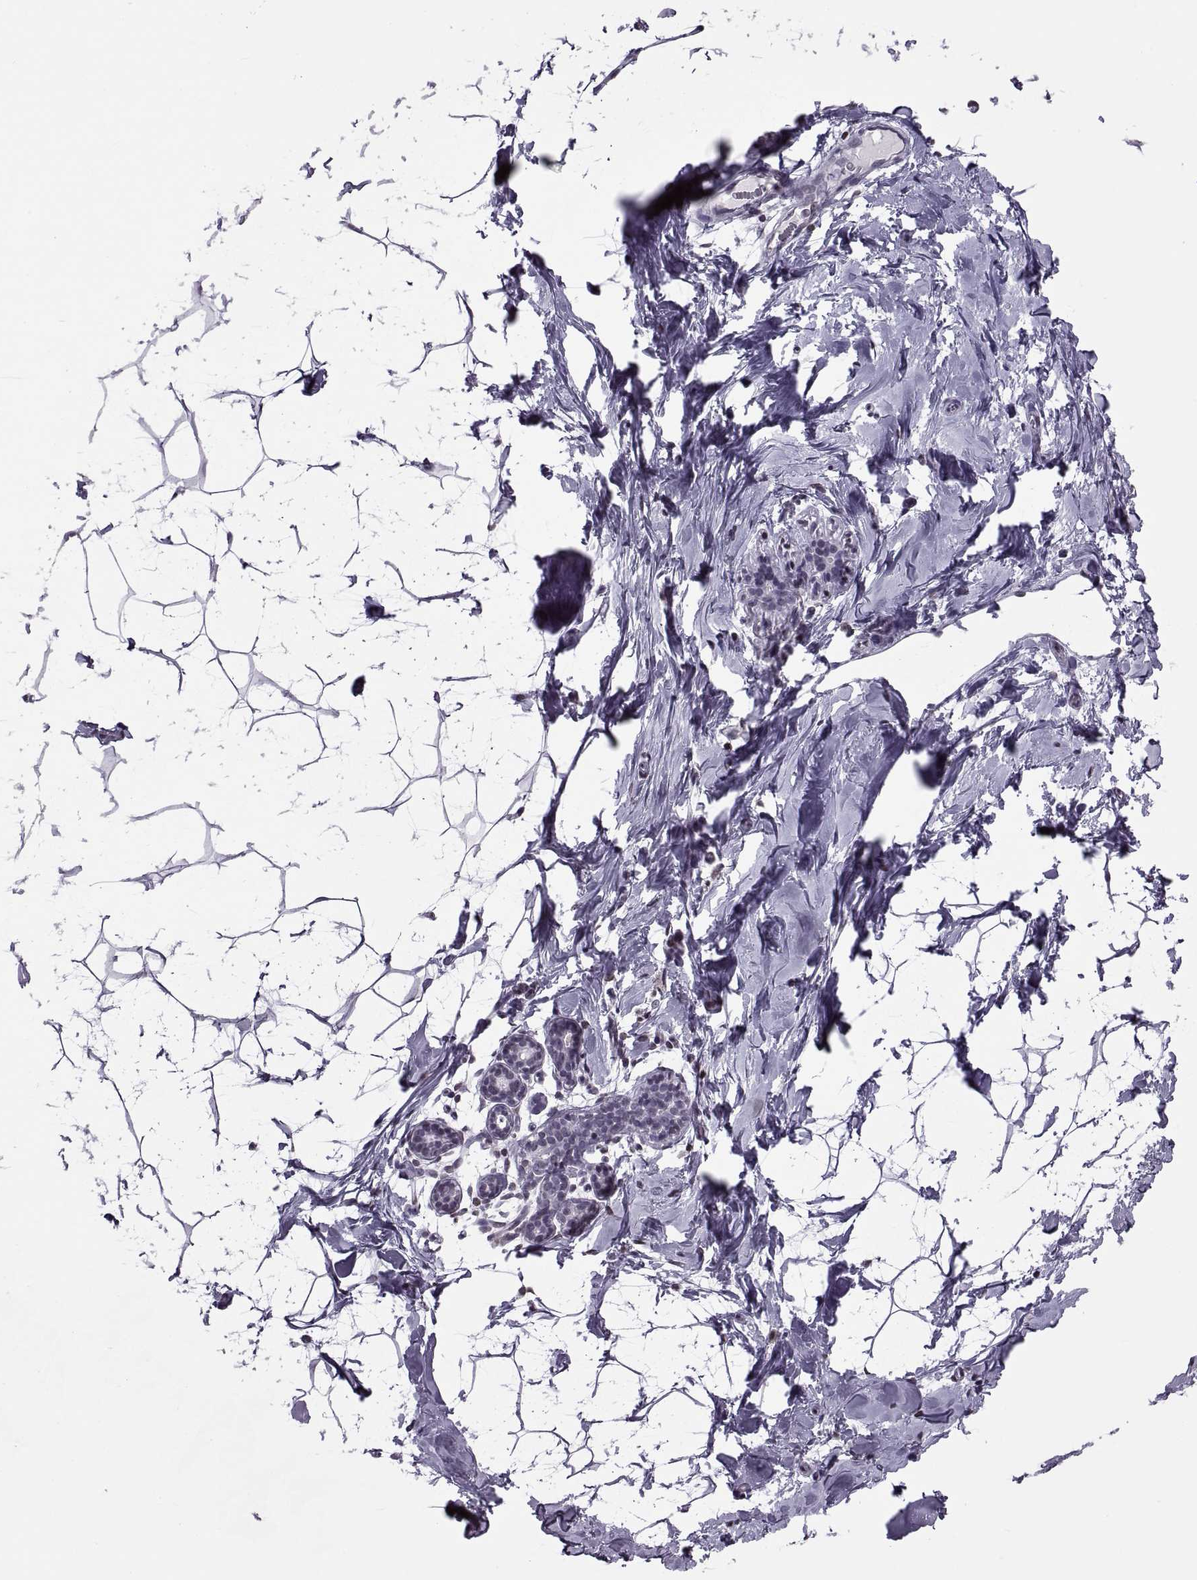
{"staining": {"intensity": "negative", "quantity": "none", "location": "none"}, "tissue": "breast", "cell_type": "Adipocytes", "image_type": "normal", "snomed": [{"axis": "morphology", "description": "Normal tissue, NOS"}, {"axis": "topography", "description": "Breast"}], "caption": "Adipocytes show no significant expression in unremarkable breast. (DAB (3,3'-diaminobenzidine) immunohistochemistry (IHC) visualized using brightfield microscopy, high magnification).", "gene": "H1", "patient": {"sex": "female", "age": 32}}